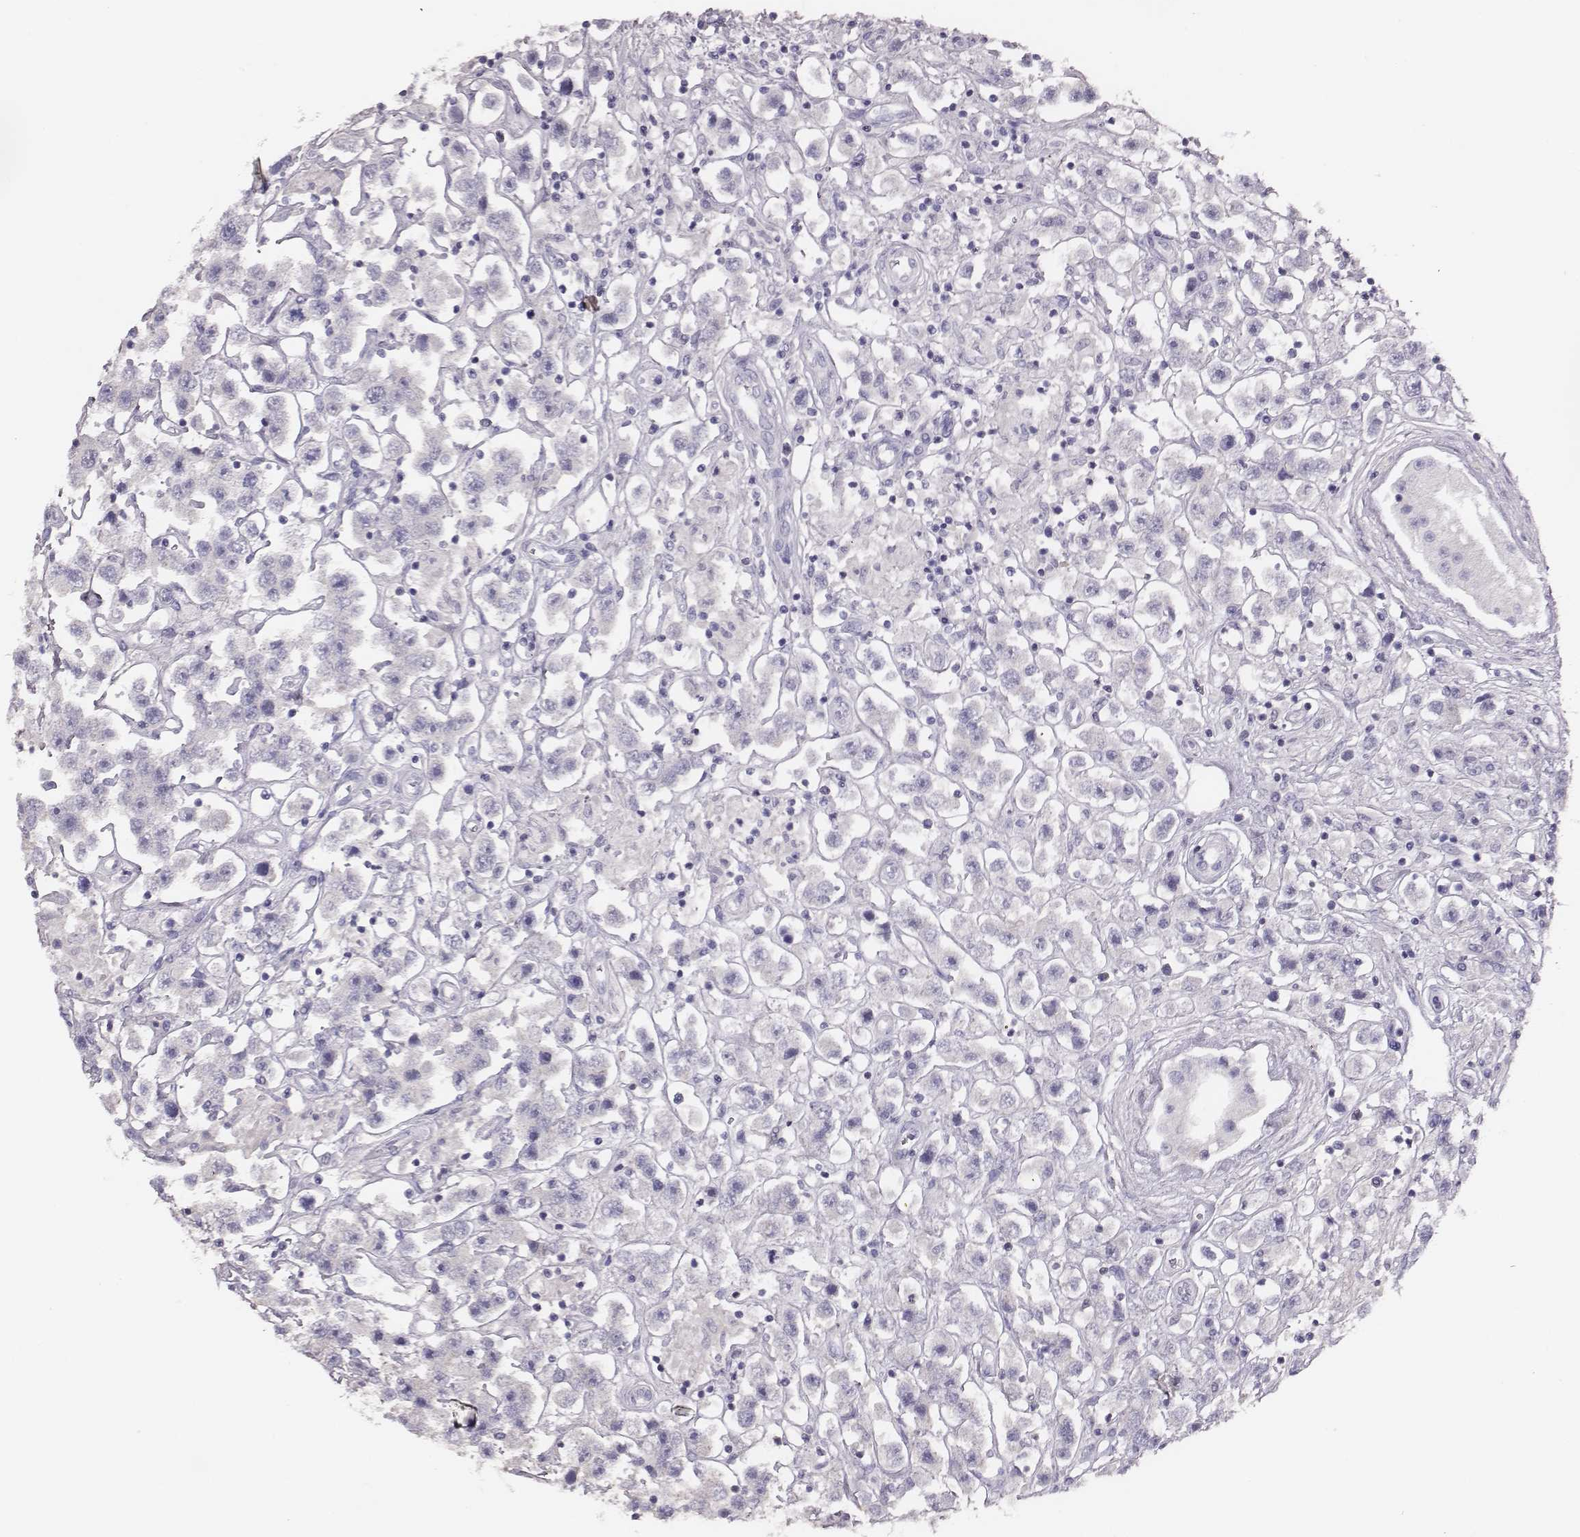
{"staining": {"intensity": "negative", "quantity": "none", "location": "none"}, "tissue": "testis cancer", "cell_type": "Tumor cells", "image_type": "cancer", "snomed": [{"axis": "morphology", "description": "Seminoma, NOS"}, {"axis": "topography", "description": "Testis"}], "caption": "Photomicrograph shows no protein positivity in tumor cells of testis cancer (seminoma) tissue. (DAB immunohistochemistry with hematoxylin counter stain).", "gene": "P2RY10", "patient": {"sex": "male", "age": 45}}